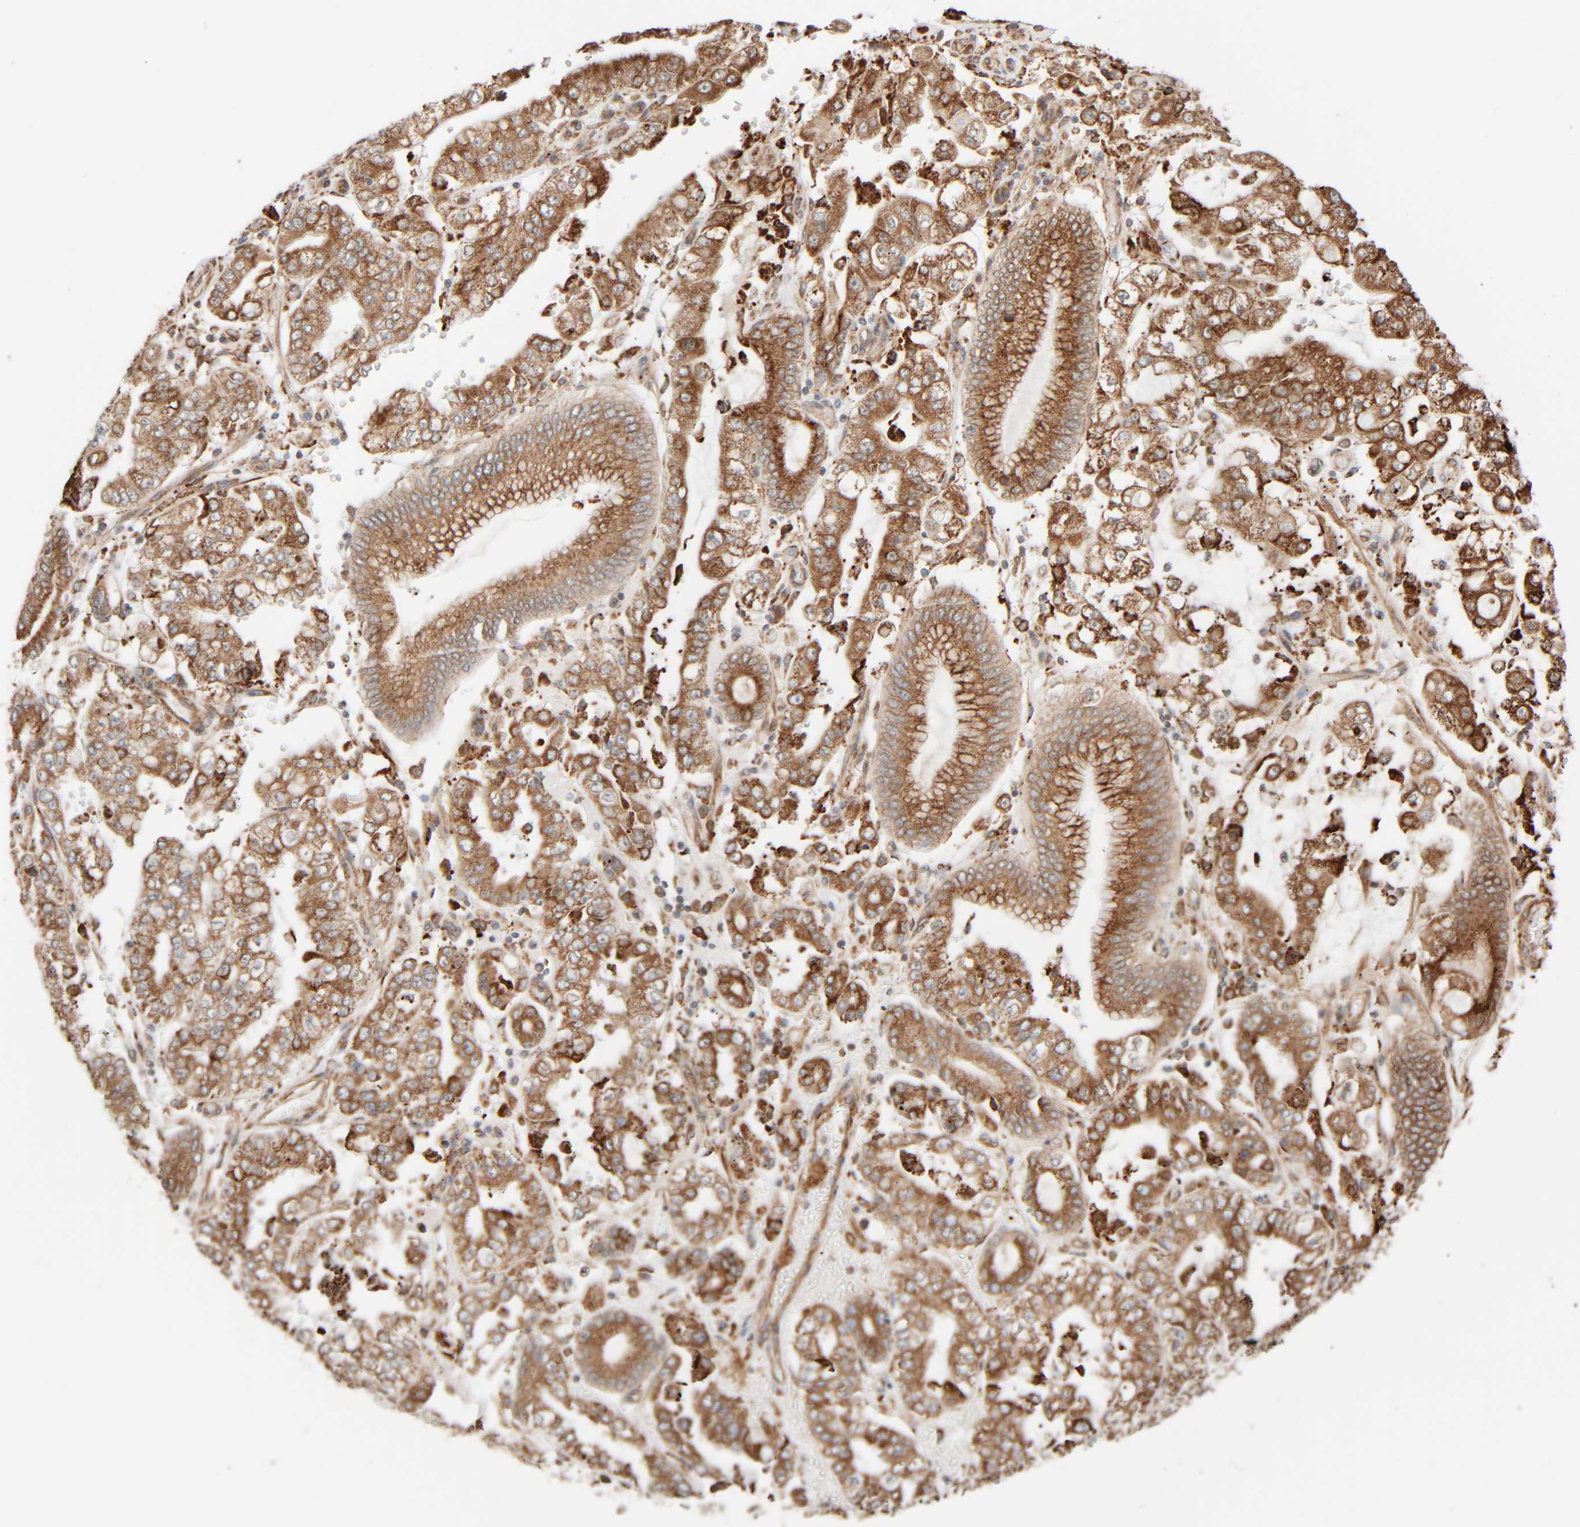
{"staining": {"intensity": "moderate", "quantity": ">75%", "location": "cytoplasmic/membranous"}, "tissue": "stomach cancer", "cell_type": "Tumor cells", "image_type": "cancer", "snomed": [{"axis": "morphology", "description": "Adenocarcinoma, NOS"}, {"axis": "topography", "description": "Stomach"}], "caption": "Protein expression by immunohistochemistry displays moderate cytoplasmic/membranous positivity in about >75% of tumor cells in stomach cancer (adenocarcinoma).", "gene": "INTS1", "patient": {"sex": "male", "age": 76}}